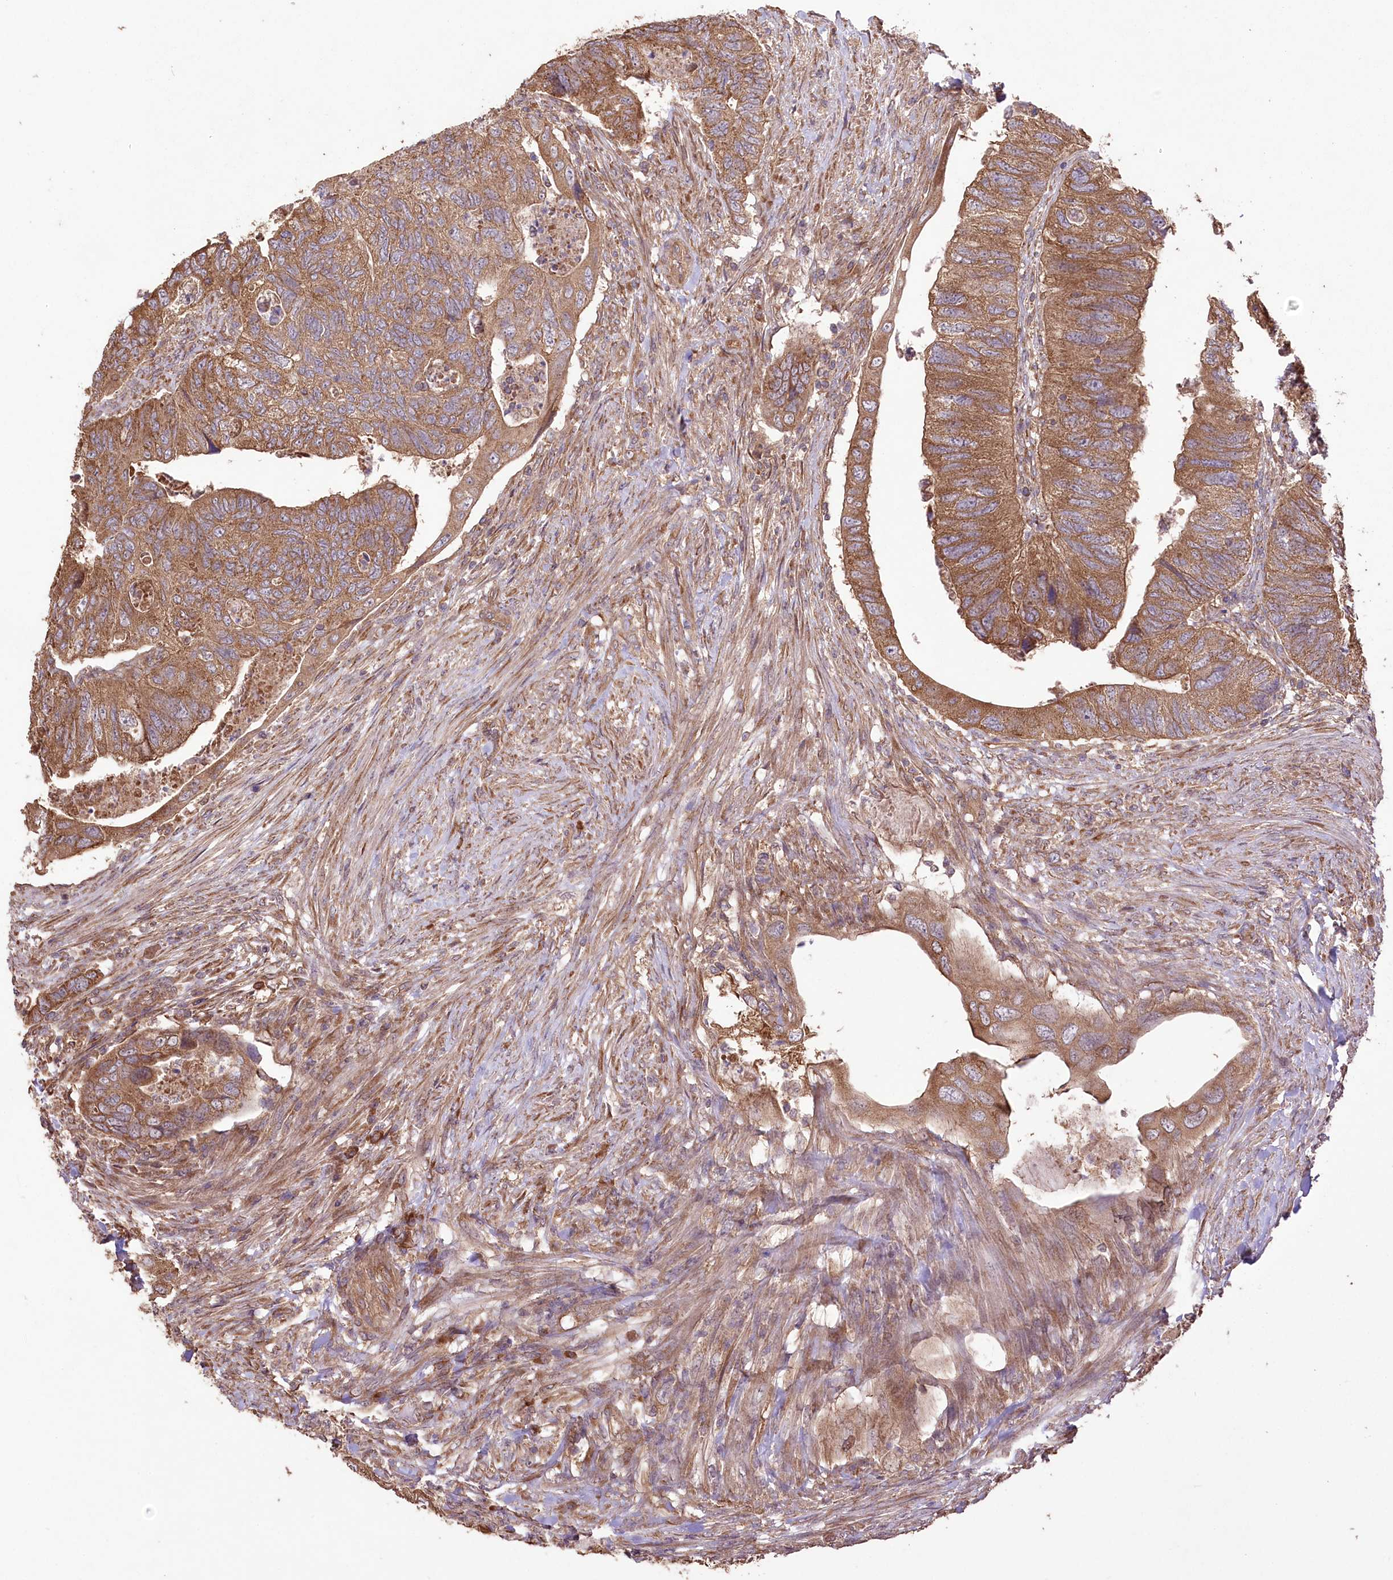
{"staining": {"intensity": "moderate", "quantity": ">75%", "location": "cytoplasmic/membranous"}, "tissue": "colorectal cancer", "cell_type": "Tumor cells", "image_type": "cancer", "snomed": [{"axis": "morphology", "description": "Adenocarcinoma, NOS"}, {"axis": "topography", "description": "Rectum"}], "caption": "Immunohistochemical staining of human colorectal adenocarcinoma exhibits medium levels of moderate cytoplasmic/membranous protein expression in about >75% of tumor cells.", "gene": "PRSS53", "patient": {"sex": "male", "age": 63}}